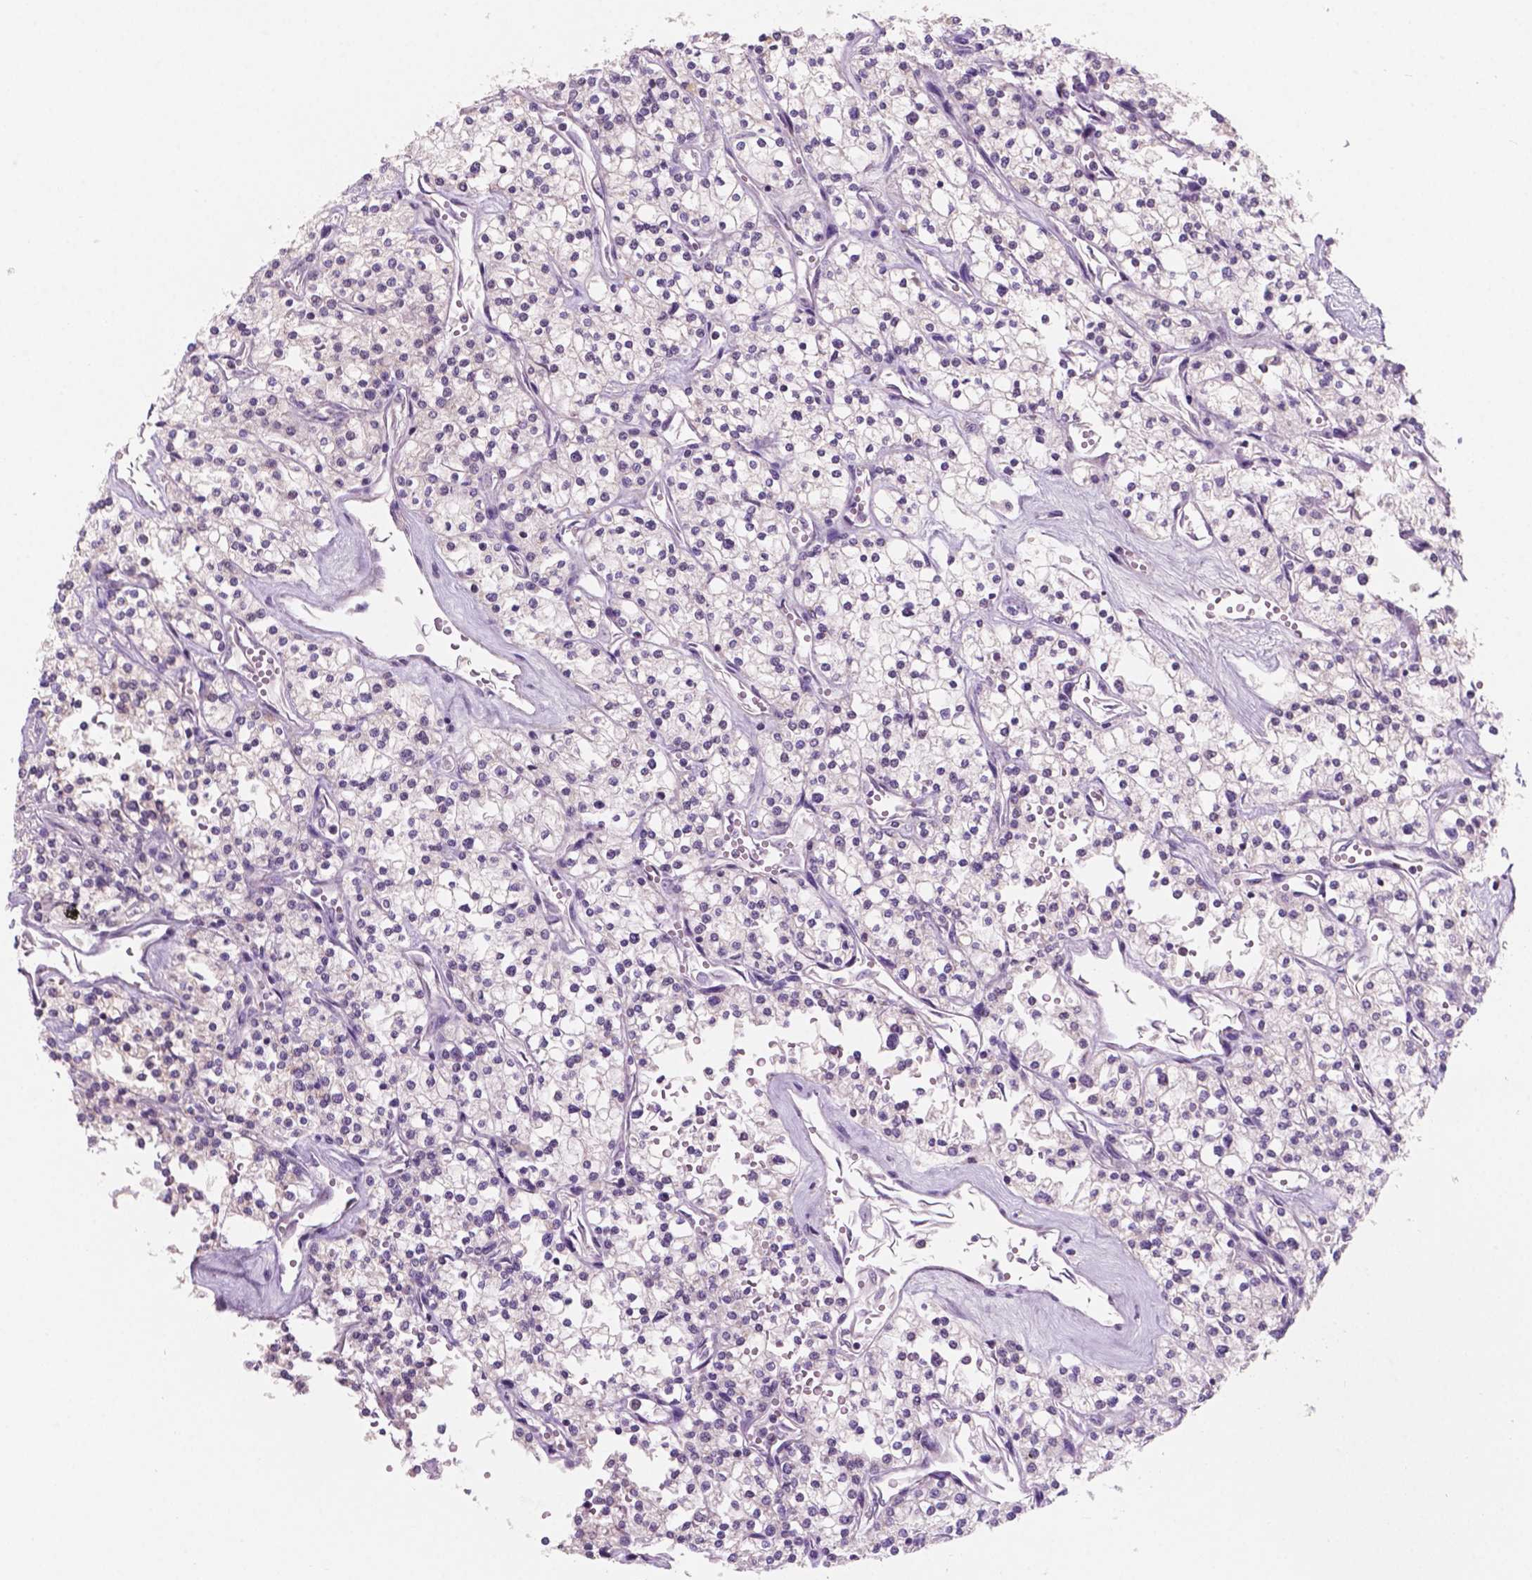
{"staining": {"intensity": "negative", "quantity": "none", "location": "none"}, "tissue": "renal cancer", "cell_type": "Tumor cells", "image_type": "cancer", "snomed": [{"axis": "morphology", "description": "Adenocarcinoma, NOS"}, {"axis": "topography", "description": "Kidney"}], "caption": "An immunohistochemistry micrograph of renal adenocarcinoma is shown. There is no staining in tumor cells of renal adenocarcinoma. Nuclei are stained in blue.", "gene": "SBSN", "patient": {"sex": "male", "age": 80}}